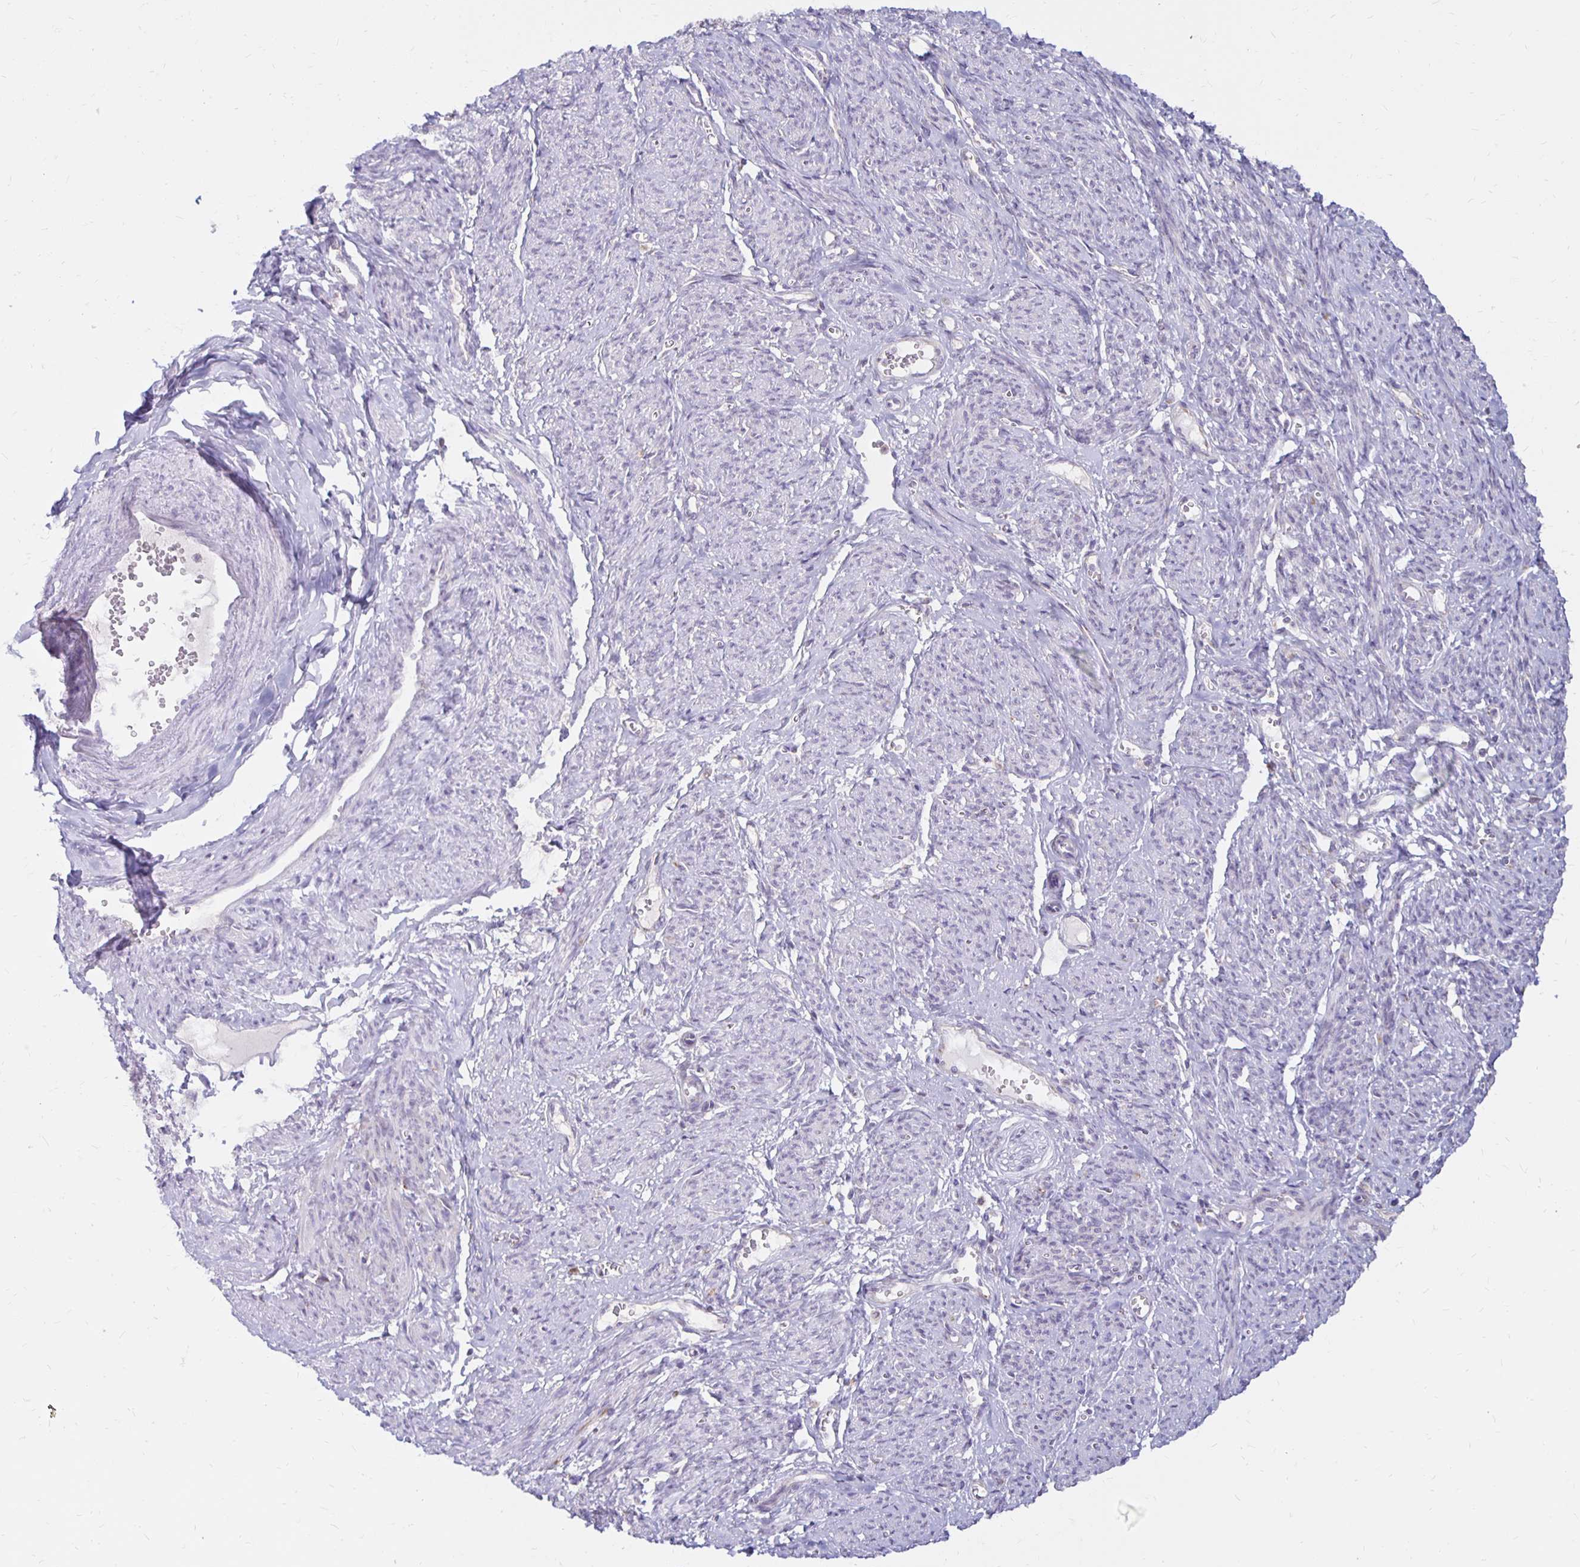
{"staining": {"intensity": "negative", "quantity": "none", "location": "none"}, "tissue": "smooth muscle", "cell_type": "Smooth muscle cells", "image_type": "normal", "snomed": [{"axis": "morphology", "description": "Normal tissue, NOS"}, {"axis": "topography", "description": "Smooth muscle"}], "caption": "A high-resolution micrograph shows immunohistochemistry (IHC) staining of unremarkable smooth muscle, which exhibits no significant positivity in smooth muscle cells. (Immunohistochemistry, brightfield microscopy, high magnification).", "gene": "IER3", "patient": {"sex": "female", "age": 65}}